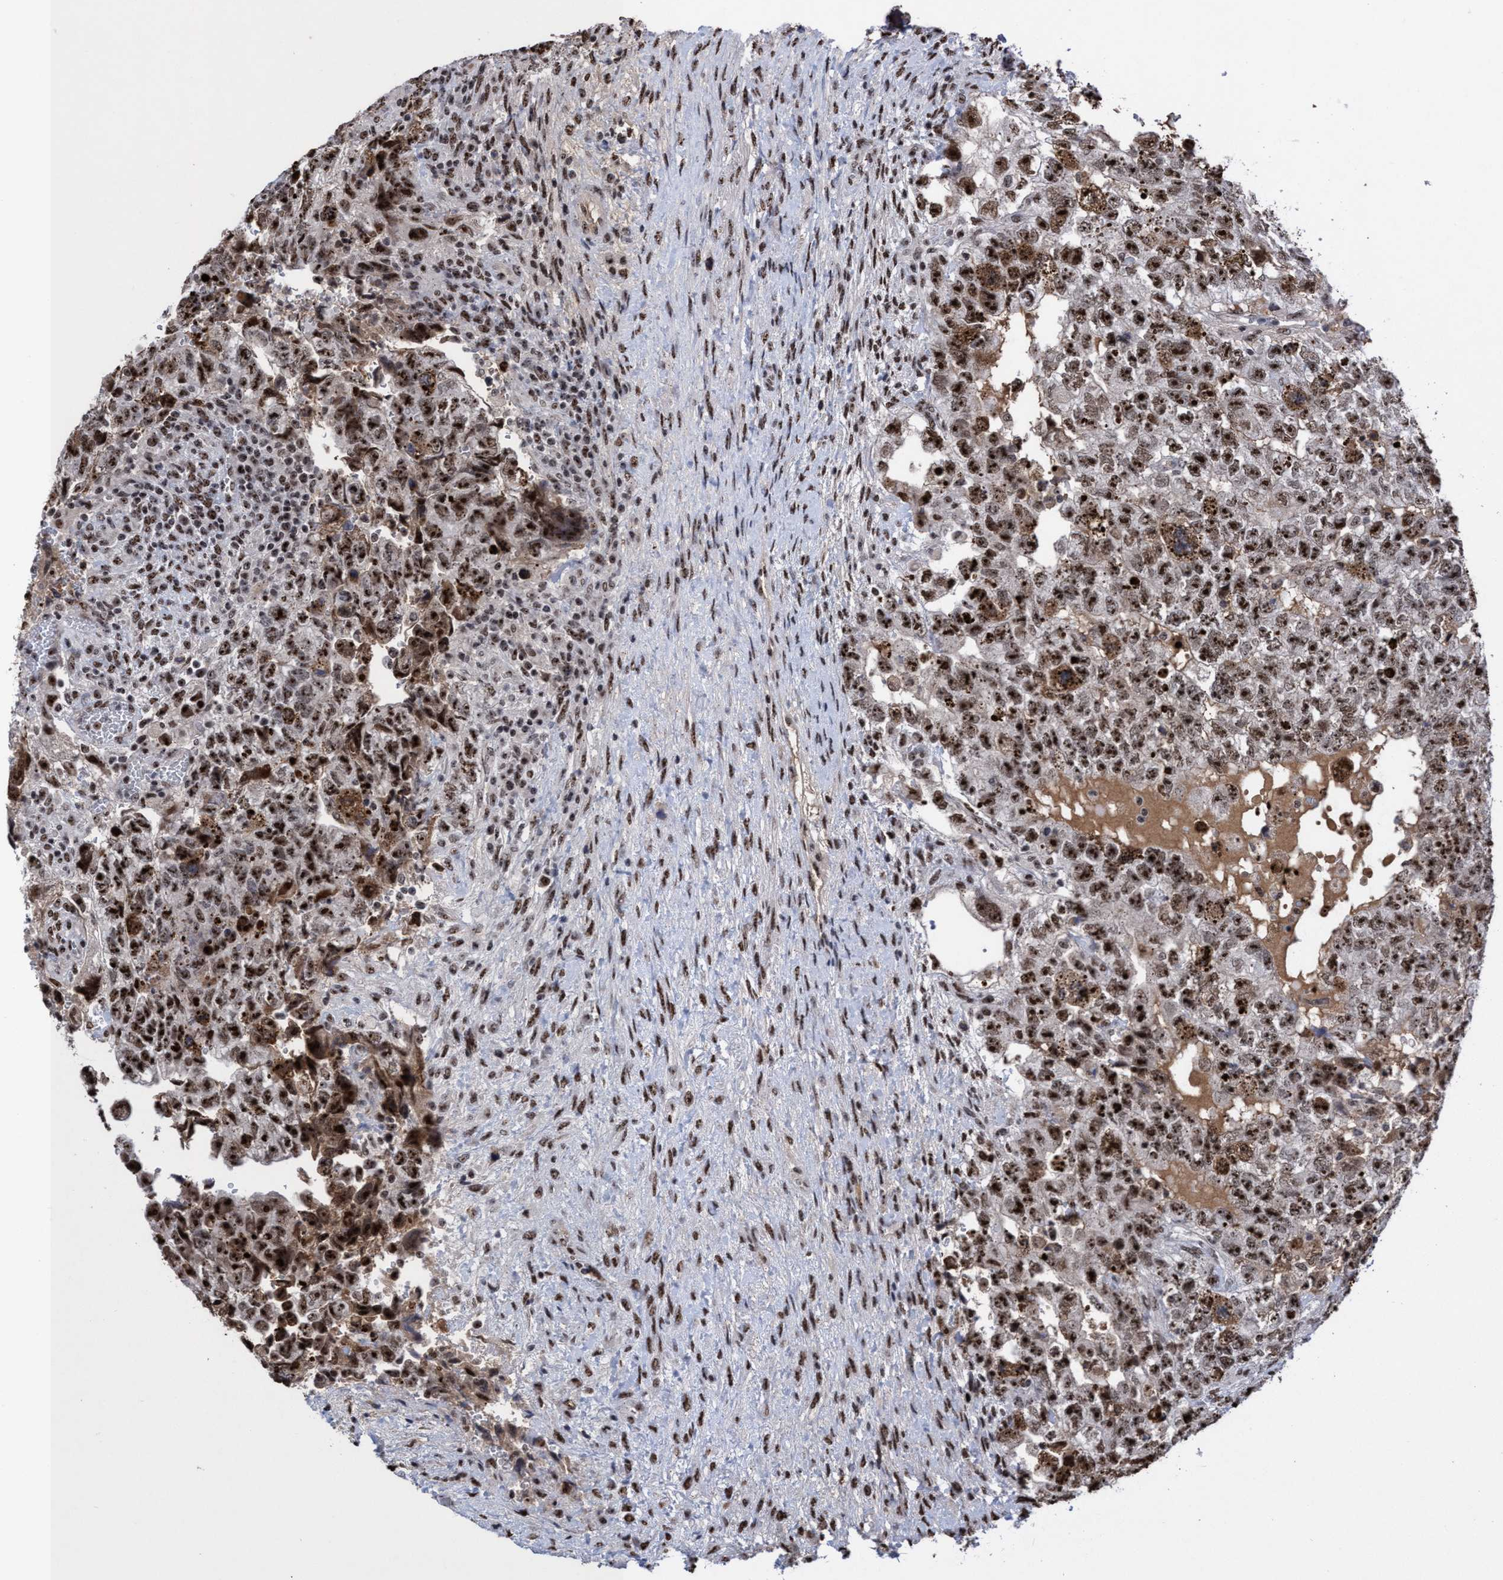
{"staining": {"intensity": "moderate", "quantity": ">75%", "location": "nuclear"}, "tissue": "testis cancer", "cell_type": "Tumor cells", "image_type": "cancer", "snomed": [{"axis": "morphology", "description": "Carcinoma, Embryonal, NOS"}, {"axis": "topography", "description": "Testis"}], "caption": "DAB (3,3'-diaminobenzidine) immunohistochemical staining of human embryonal carcinoma (testis) demonstrates moderate nuclear protein positivity in approximately >75% of tumor cells.", "gene": "EFCAB10", "patient": {"sex": "male", "age": 36}}